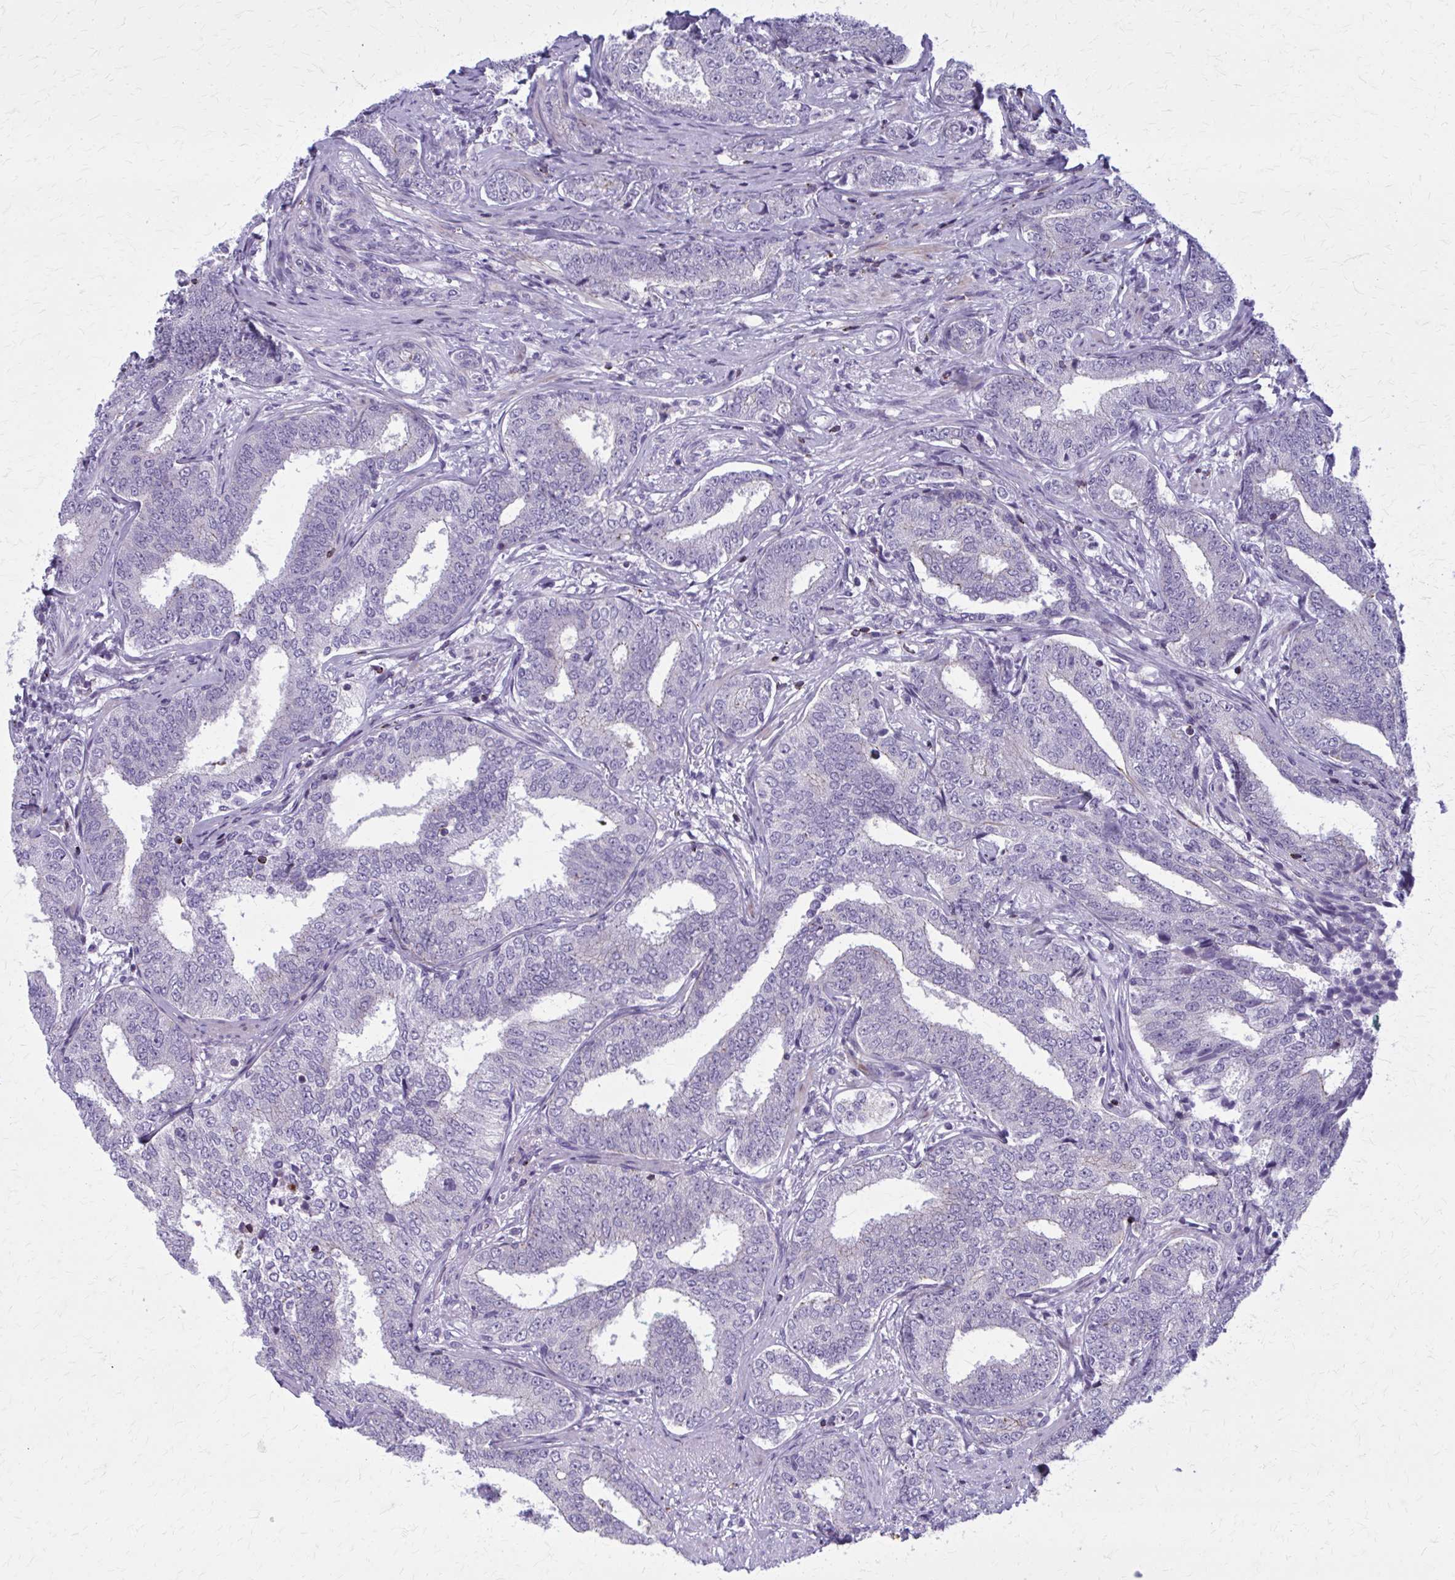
{"staining": {"intensity": "negative", "quantity": "none", "location": "none"}, "tissue": "prostate cancer", "cell_type": "Tumor cells", "image_type": "cancer", "snomed": [{"axis": "morphology", "description": "Adenocarcinoma, High grade"}, {"axis": "topography", "description": "Prostate"}], "caption": "Prostate cancer was stained to show a protein in brown. There is no significant expression in tumor cells. (Immunohistochemistry, brightfield microscopy, high magnification).", "gene": "PEDS1", "patient": {"sex": "male", "age": 72}}